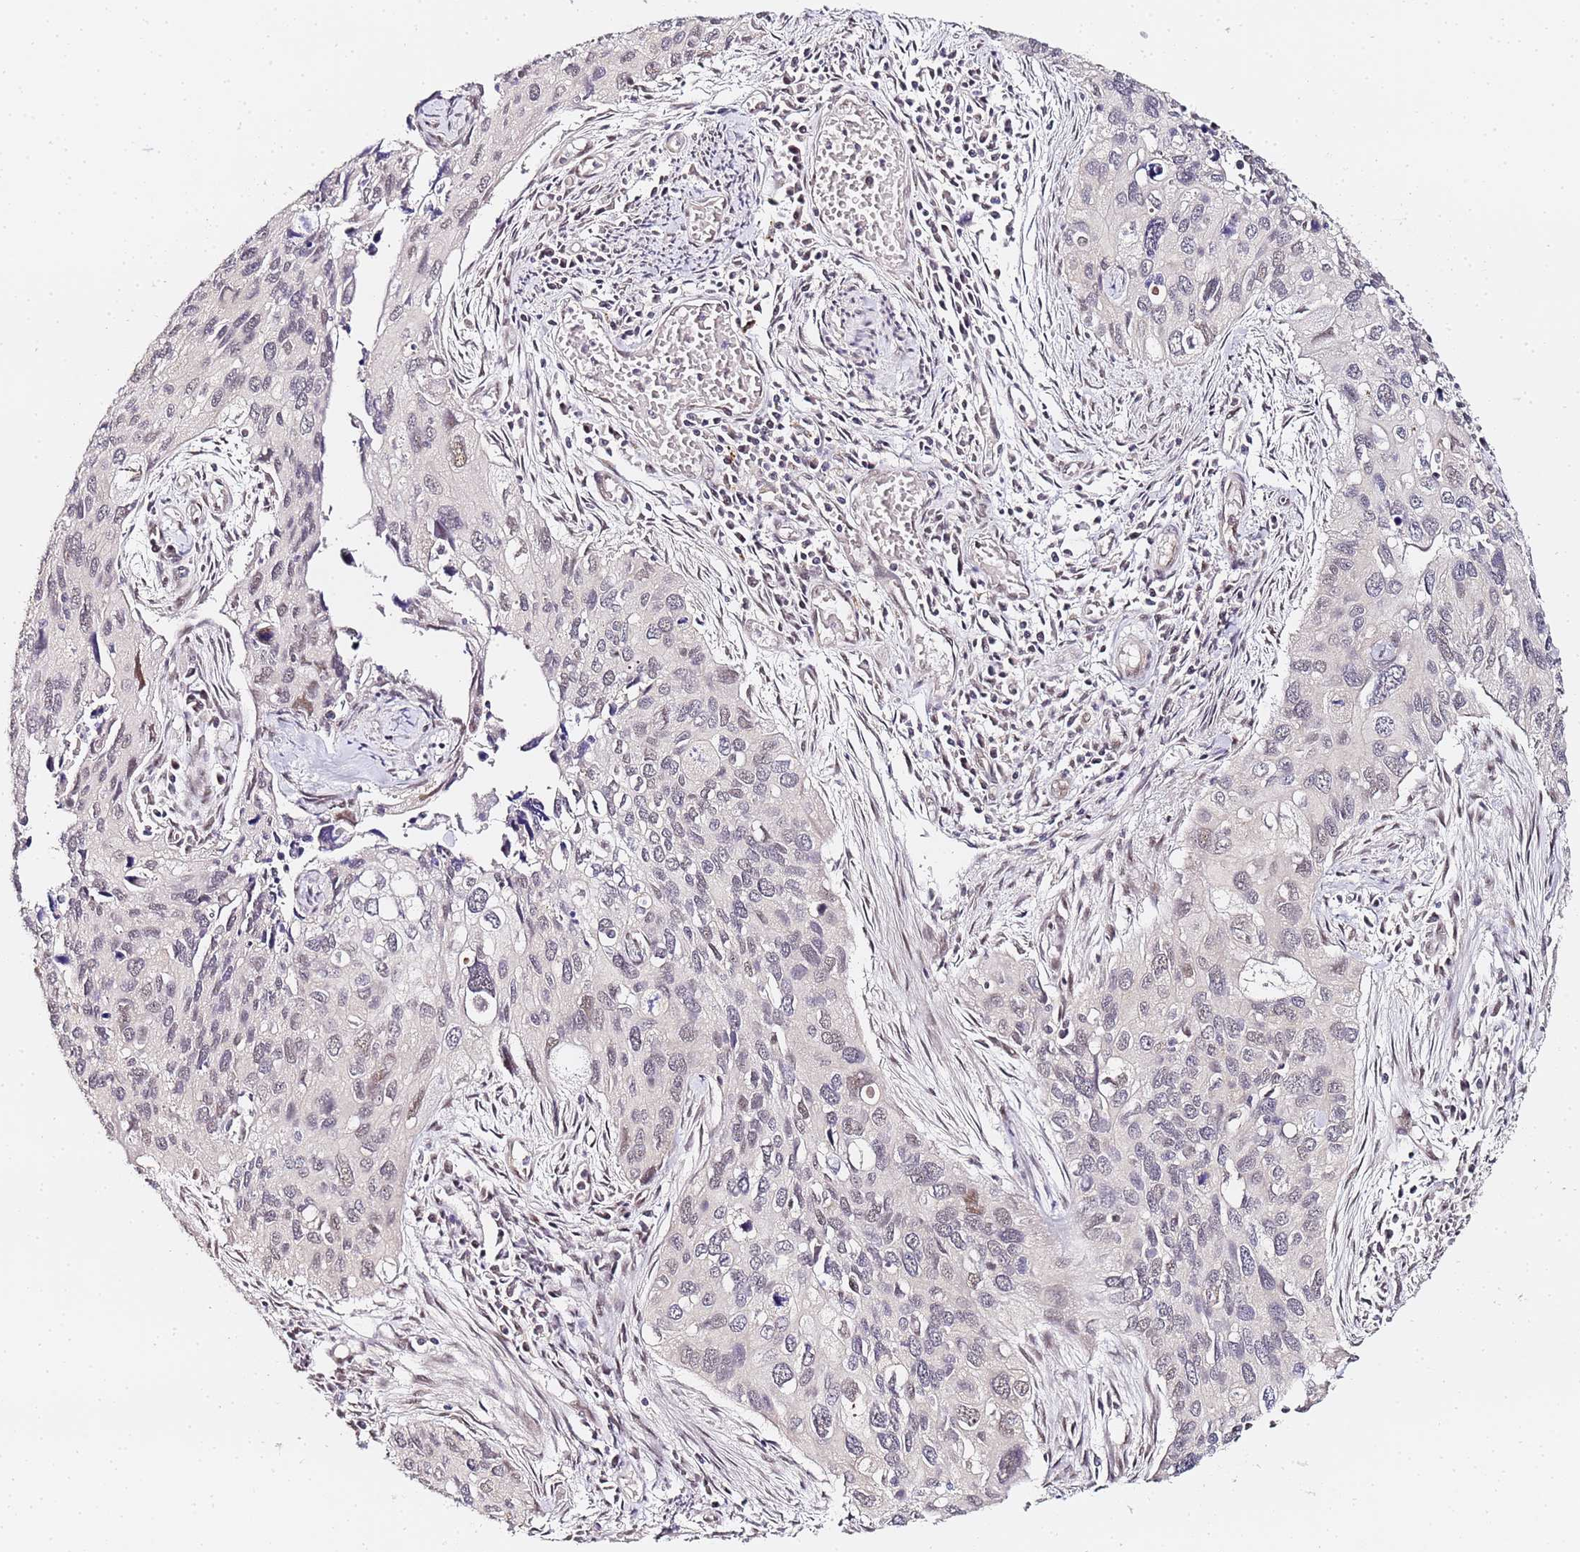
{"staining": {"intensity": "weak", "quantity": "<25%", "location": "nuclear"}, "tissue": "cervical cancer", "cell_type": "Tumor cells", "image_type": "cancer", "snomed": [{"axis": "morphology", "description": "Squamous cell carcinoma, NOS"}, {"axis": "topography", "description": "Cervix"}], "caption": "Cervical cancer was stained to show a protein in brown. There is no significant positivity in tumor cells.", "gene": "LSM3", "patient": {"sex": "female", "age": 55}}